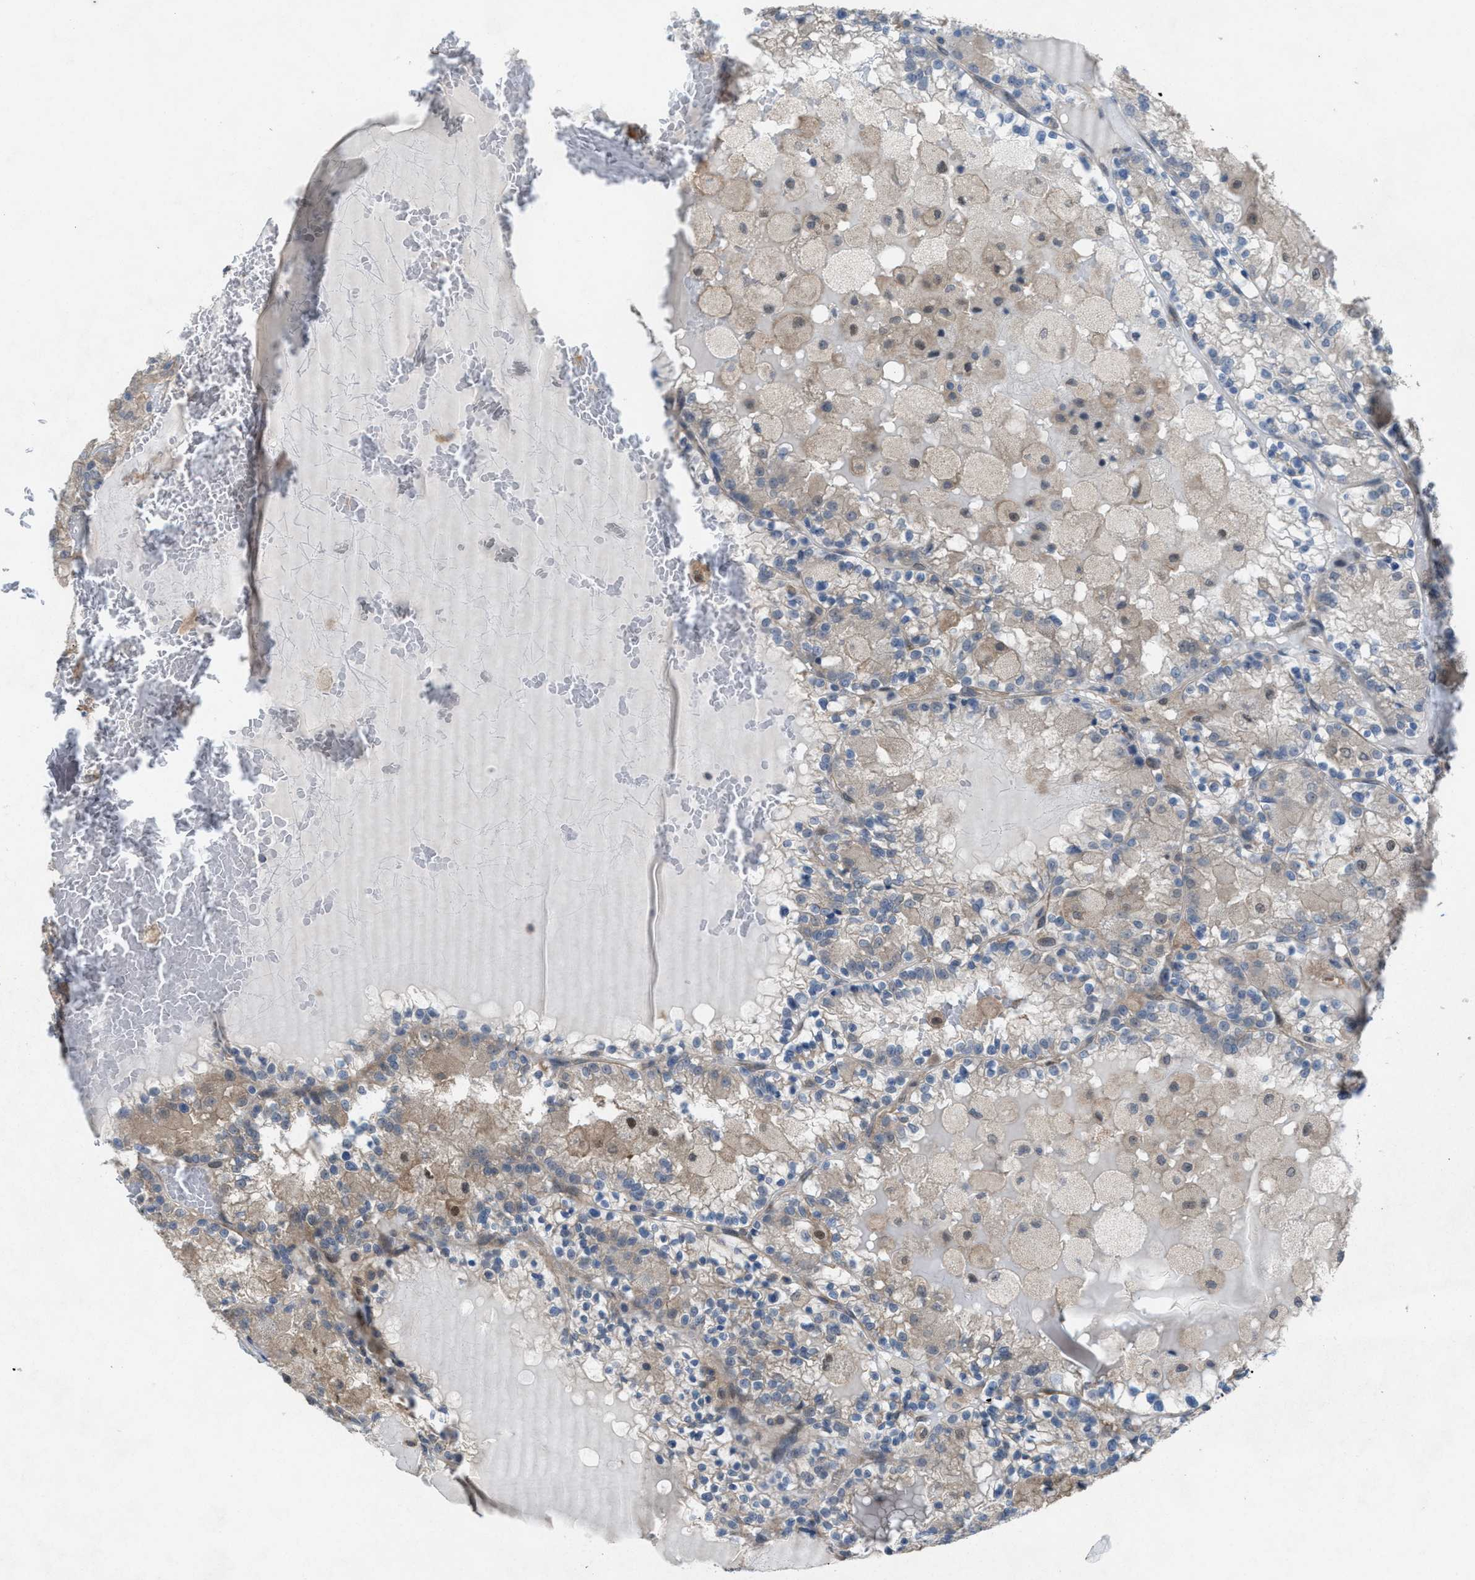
{"staining": {"intensity": "weak", "quantity": "<25%", "location": "cytoplasmic/membranous"}, "tissue": "renal cancer", "cell_type": "Tumor cells", "image_type": "cancer", "snomed": [{"axis": "morphology", "description": "Adenocarcinoma, NOS"}, {"axis": "topography", "description": "Kidney"}], "caption": "Protein analysis of renal adenocarcinoma displays no significant positivity in tumor cells.", "gene": "PLAA", "patient": {"sex": "female", "age": 56}}